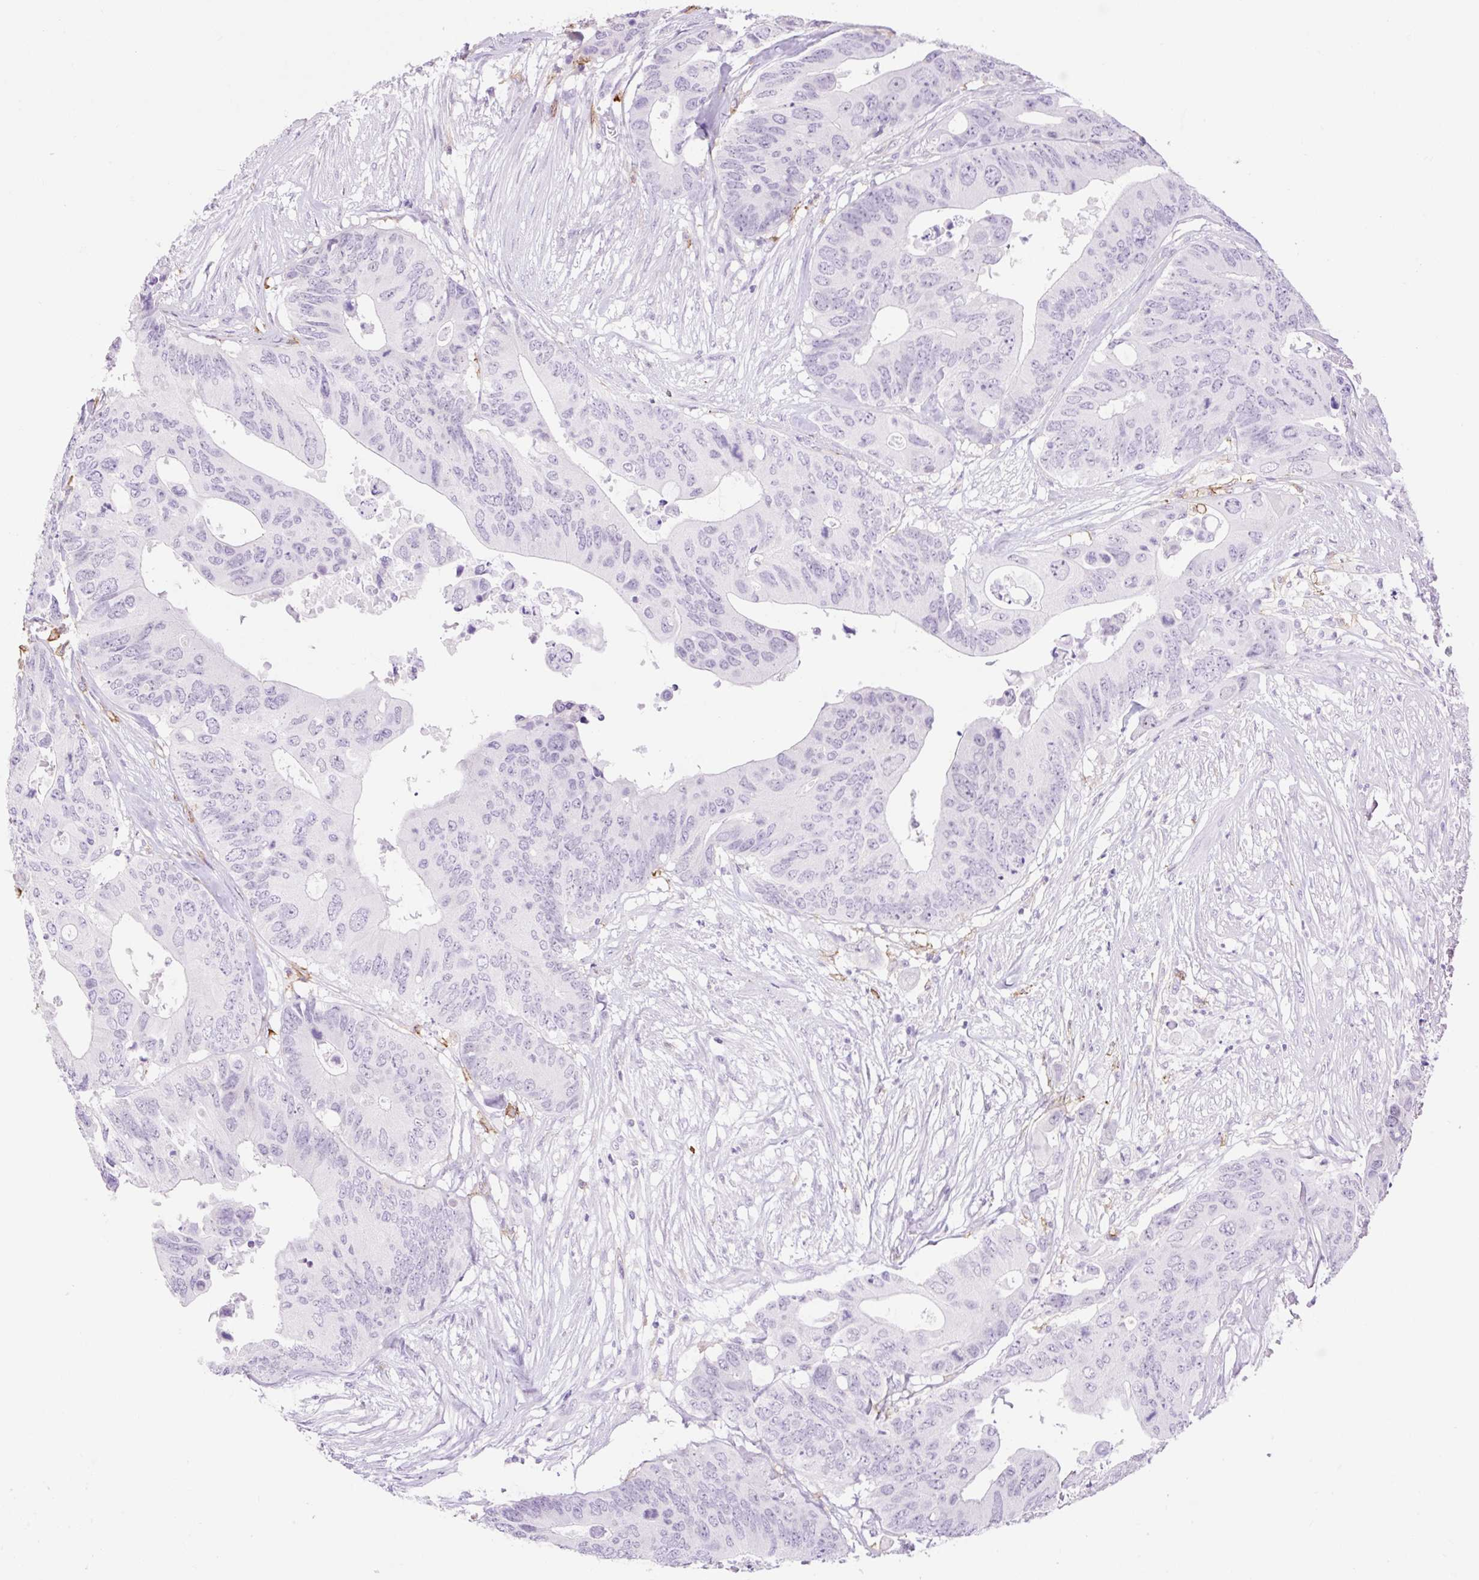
{"staining": {"intensity": "negative", "quantity": "none", "location": "none"}, "tissue": "colorectal cancer", "cell_type": "Tumor cells", "image_type": "cancer", "snomed": [{"axis": "morphology", "description": "Adenocarcinoma, NOS"}, {"axis": "topography", "description": "Colon"}], "caption": "Protein analysis of colorectal cancer displays no significant staining in tumor cells.", "gene": "SIGLEC1", "patient": {"sex": "male", "age": 71}}